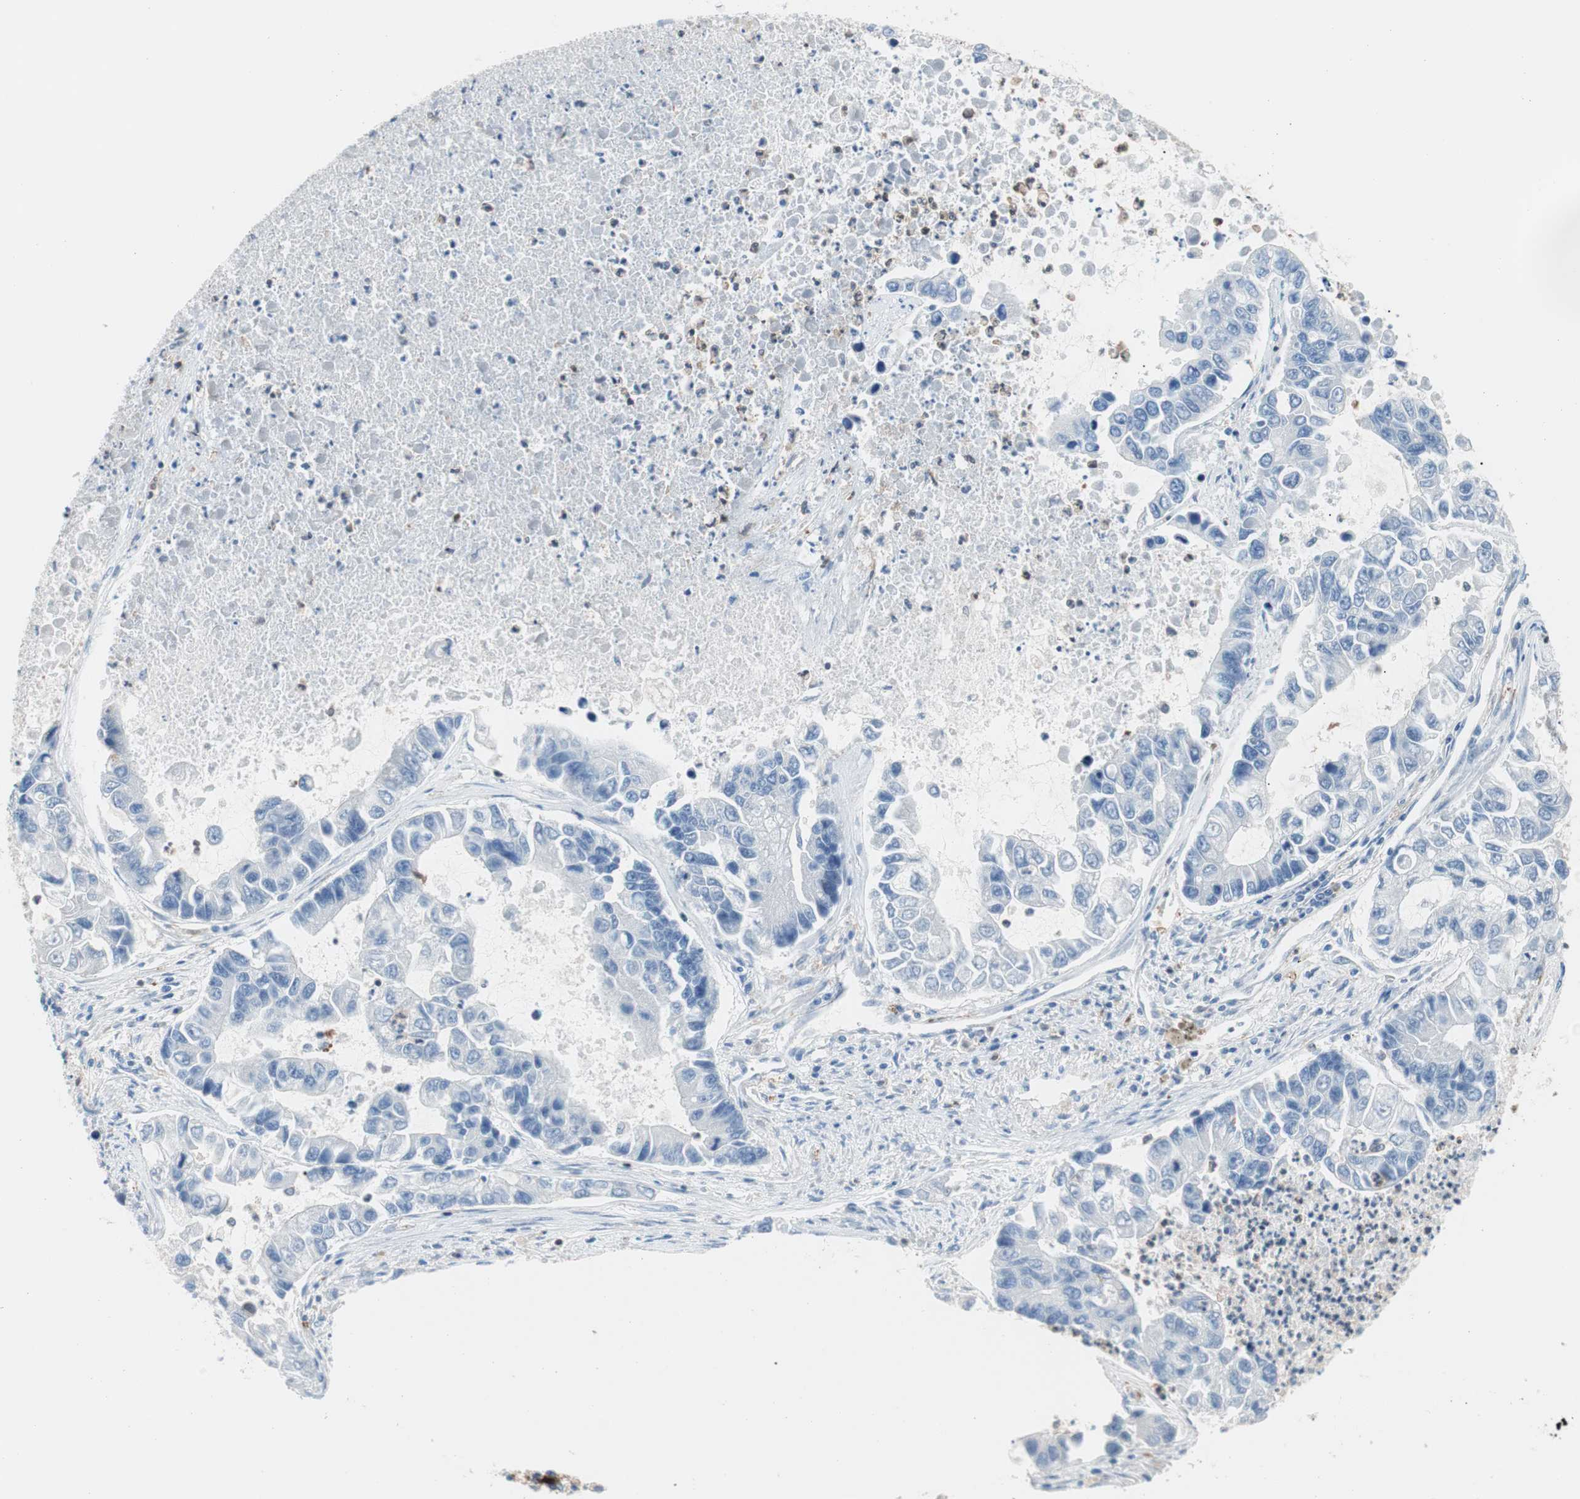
{"staining": {"intensity": "negative", "quantity": "none", "location": "none"}, "tissue": "lung cancer", "cell_type": "Tumor cells", "image_type": "cancer", "snomed": [{"axis": "morphology", "description": "Adenocarcinoma, NOS"}, {"axis": "topography", "description": "Lung"}], "caption": "The micrograph demonstrates no staining of tumor cells in lung cancer (adenocarcinoma). (DAB immunohistochemistry with hematoxylin counter stain).", "gene": "IL18", "patient": {"sex": "female", "age": 51}}